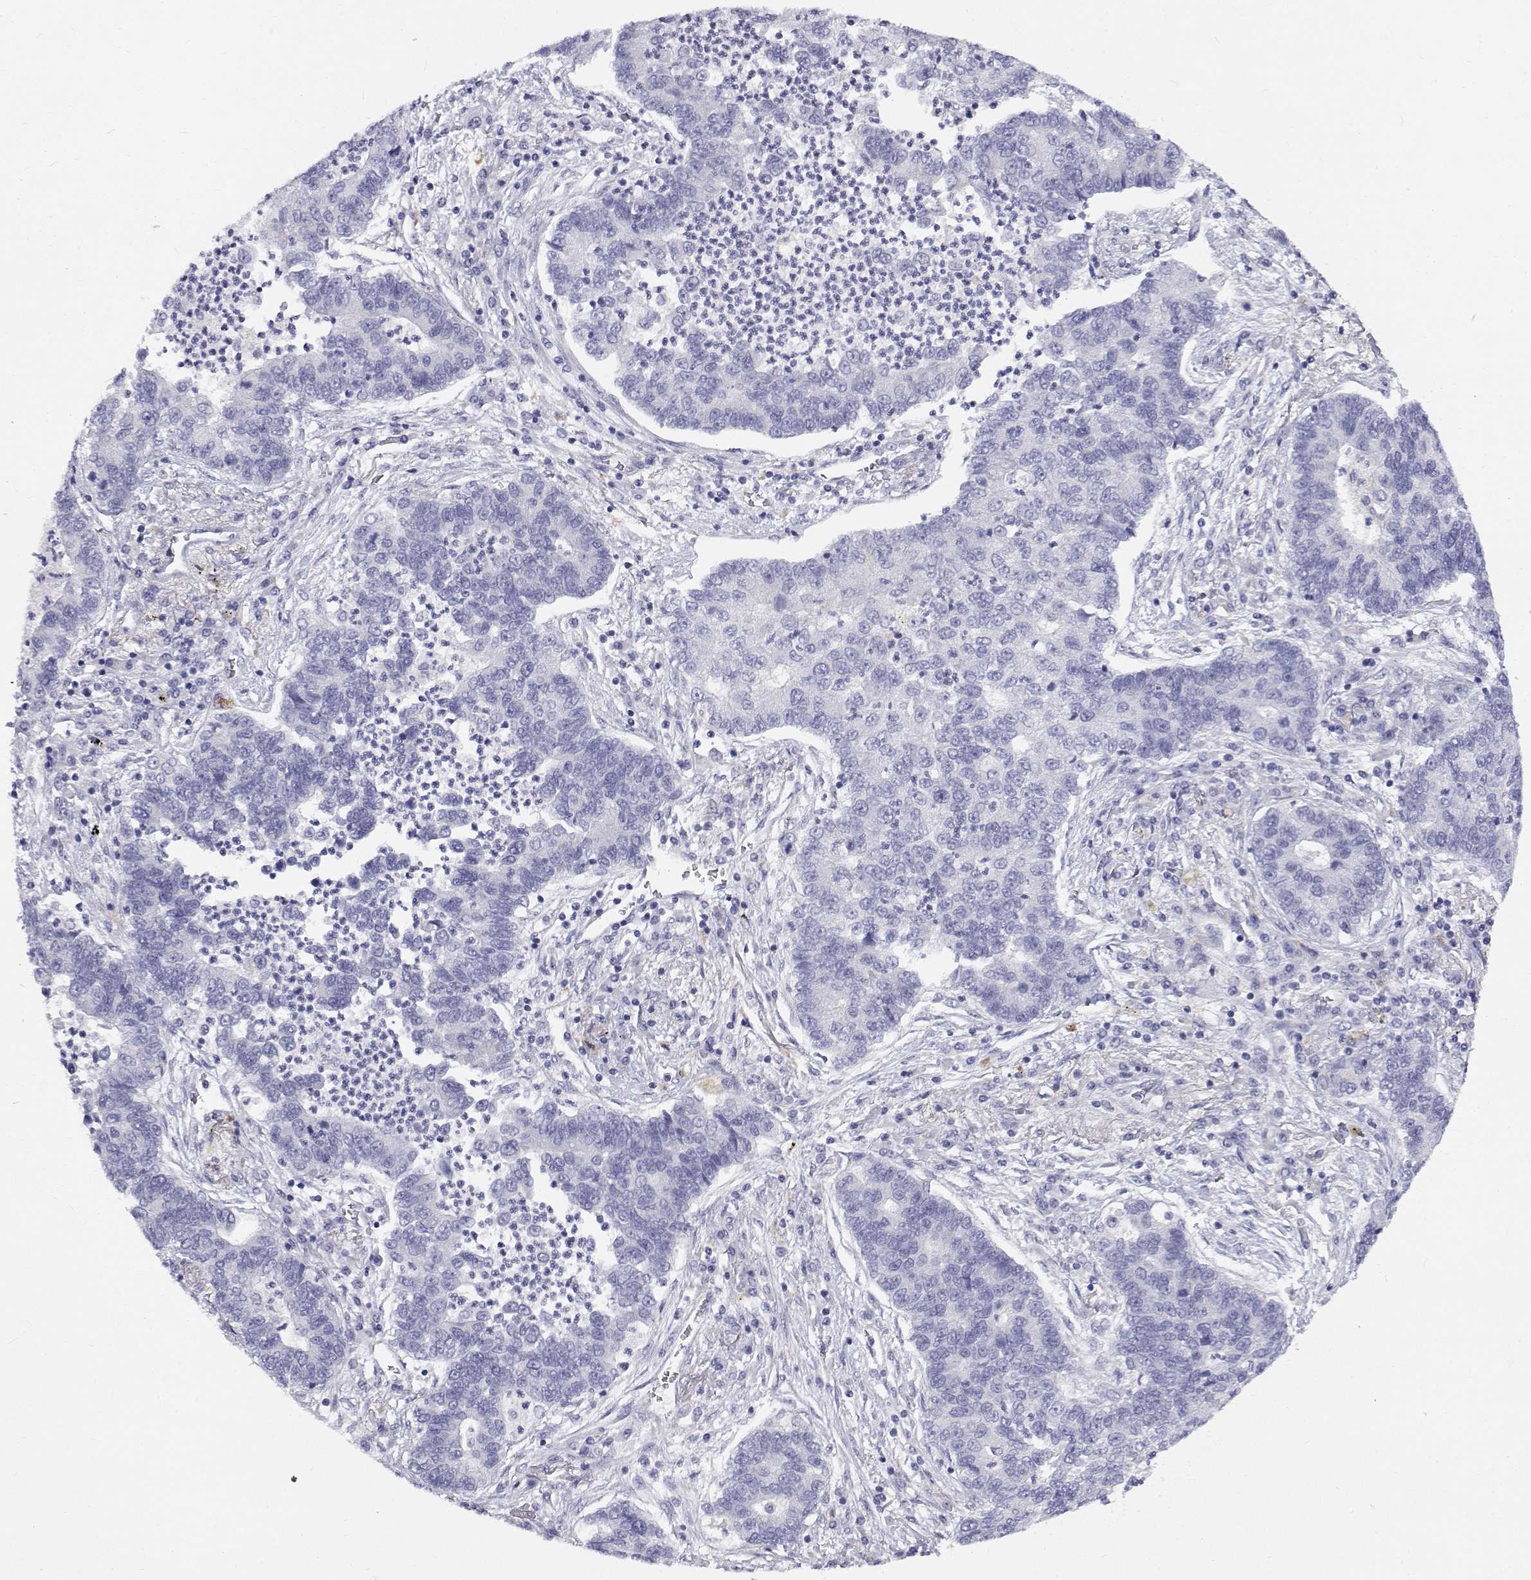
{"staining": {"intensity": "negative", "quantity": "none", "location": "none"}, "tissue": "lung cancer", "cell_type": "Tumor cells", "image_type": "cancer", "snomed": [{"axis": "morphology", "description": "Adenocarcinoma, NOS"}, {"axis": "topography", "description": "Lung"}], "caption": "High power microscopy photomicrograph of an immunohistochemistry (IHC) histopathology image of lung adenocarcinoma, revealing no significant expression in tumor cells.", "gene": "NCR2", "patient": {"sex": "female", "age": 57}}